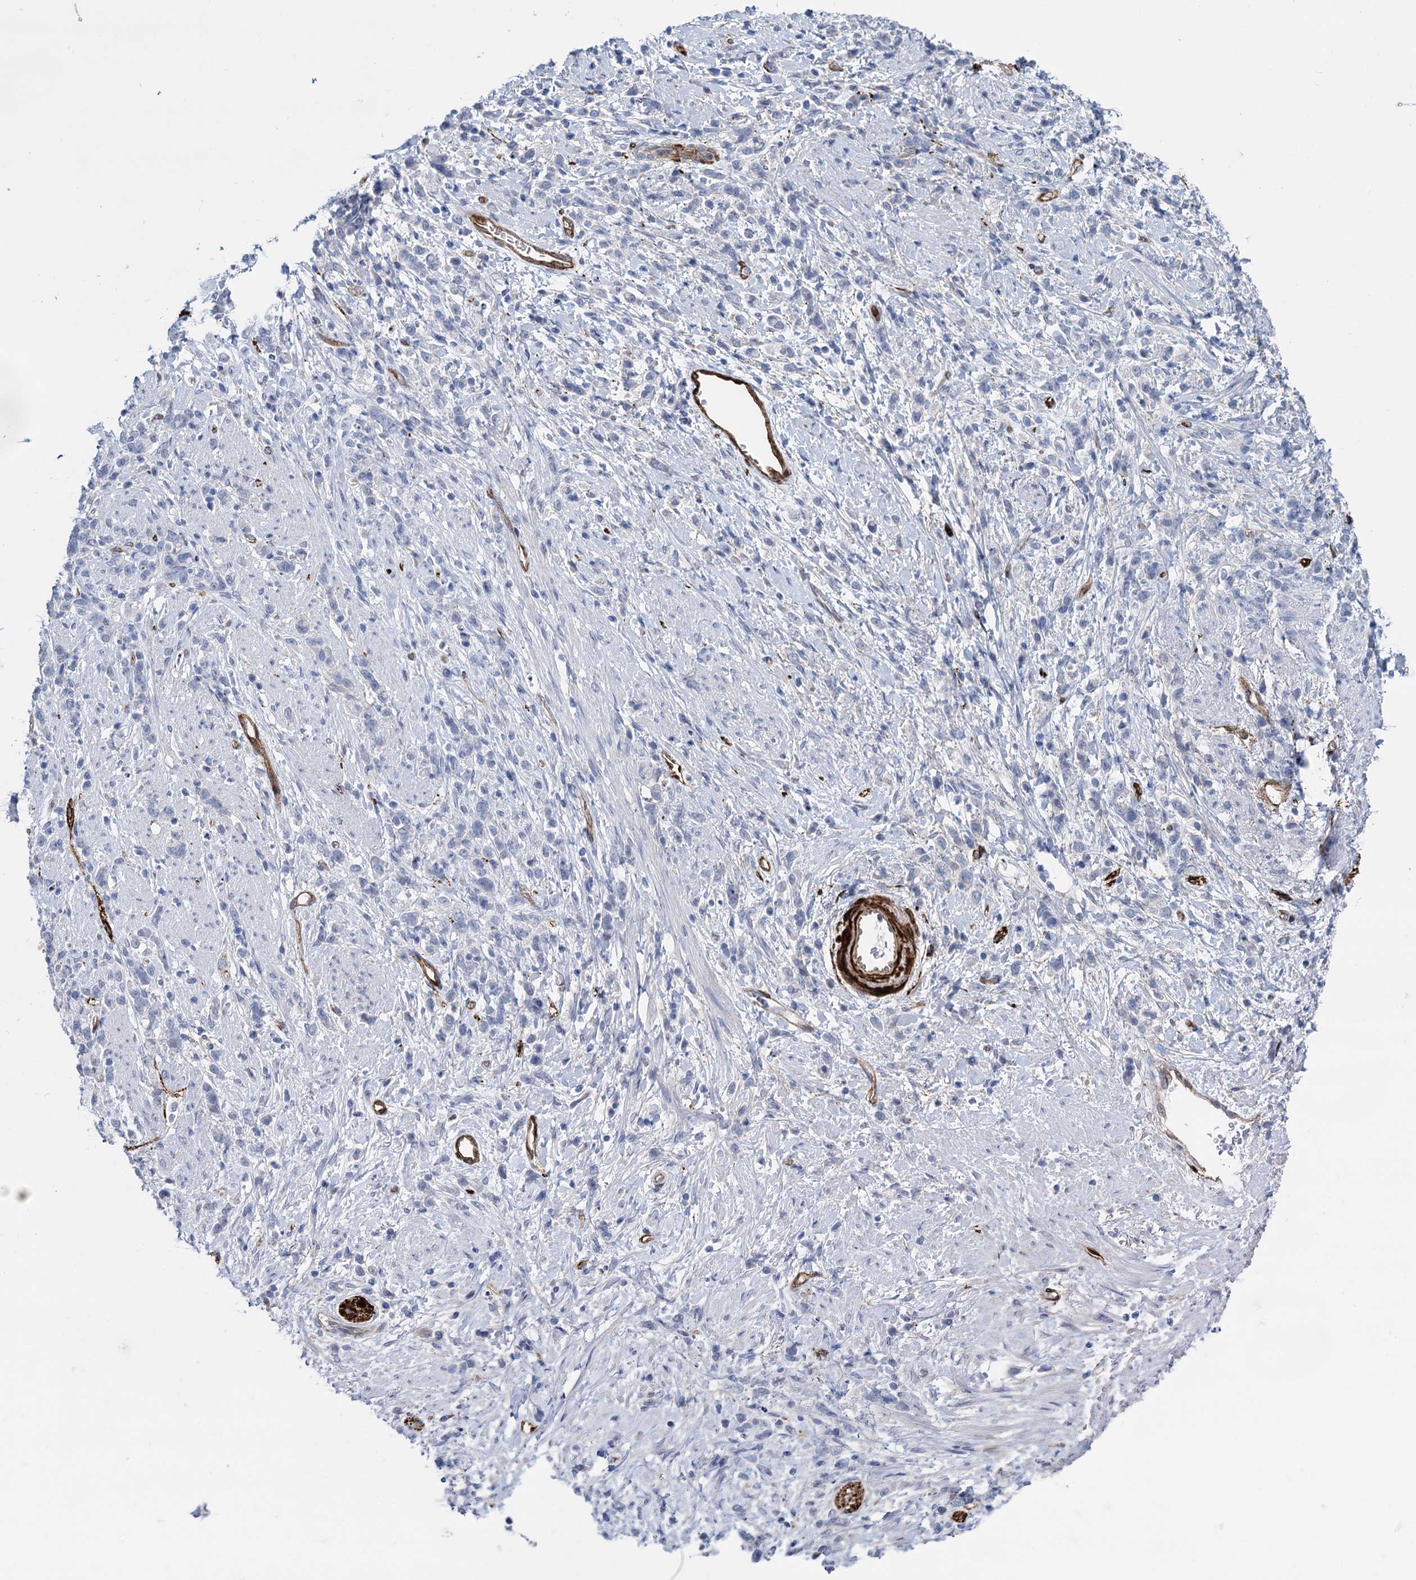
{"staining": {"intensity": "negative", "quantity": "none", "location": "none"}, "tissue": "stomach cancer", "cell_type": "Tumor cells", "image_type": "cancer", "snomed": [{"axis": "morphology", "description": "Adenocarcinoma, NOS"}, {"axis": "topography", "description": "Stomach"}], "caption": "High magnification brightfield microscopy of stomach adenocarcinoma stained with DAB (brown) and counterstained with hematoxylin (blue): tumor cells show no significant positivity. (Stains: DAB immunohistochemistry with hematoxylin counter stain, Microscopy: brightfield microscopy at high magnification).", "gene": "SNCG", "patient": {"sex": "female", "age": 60}}